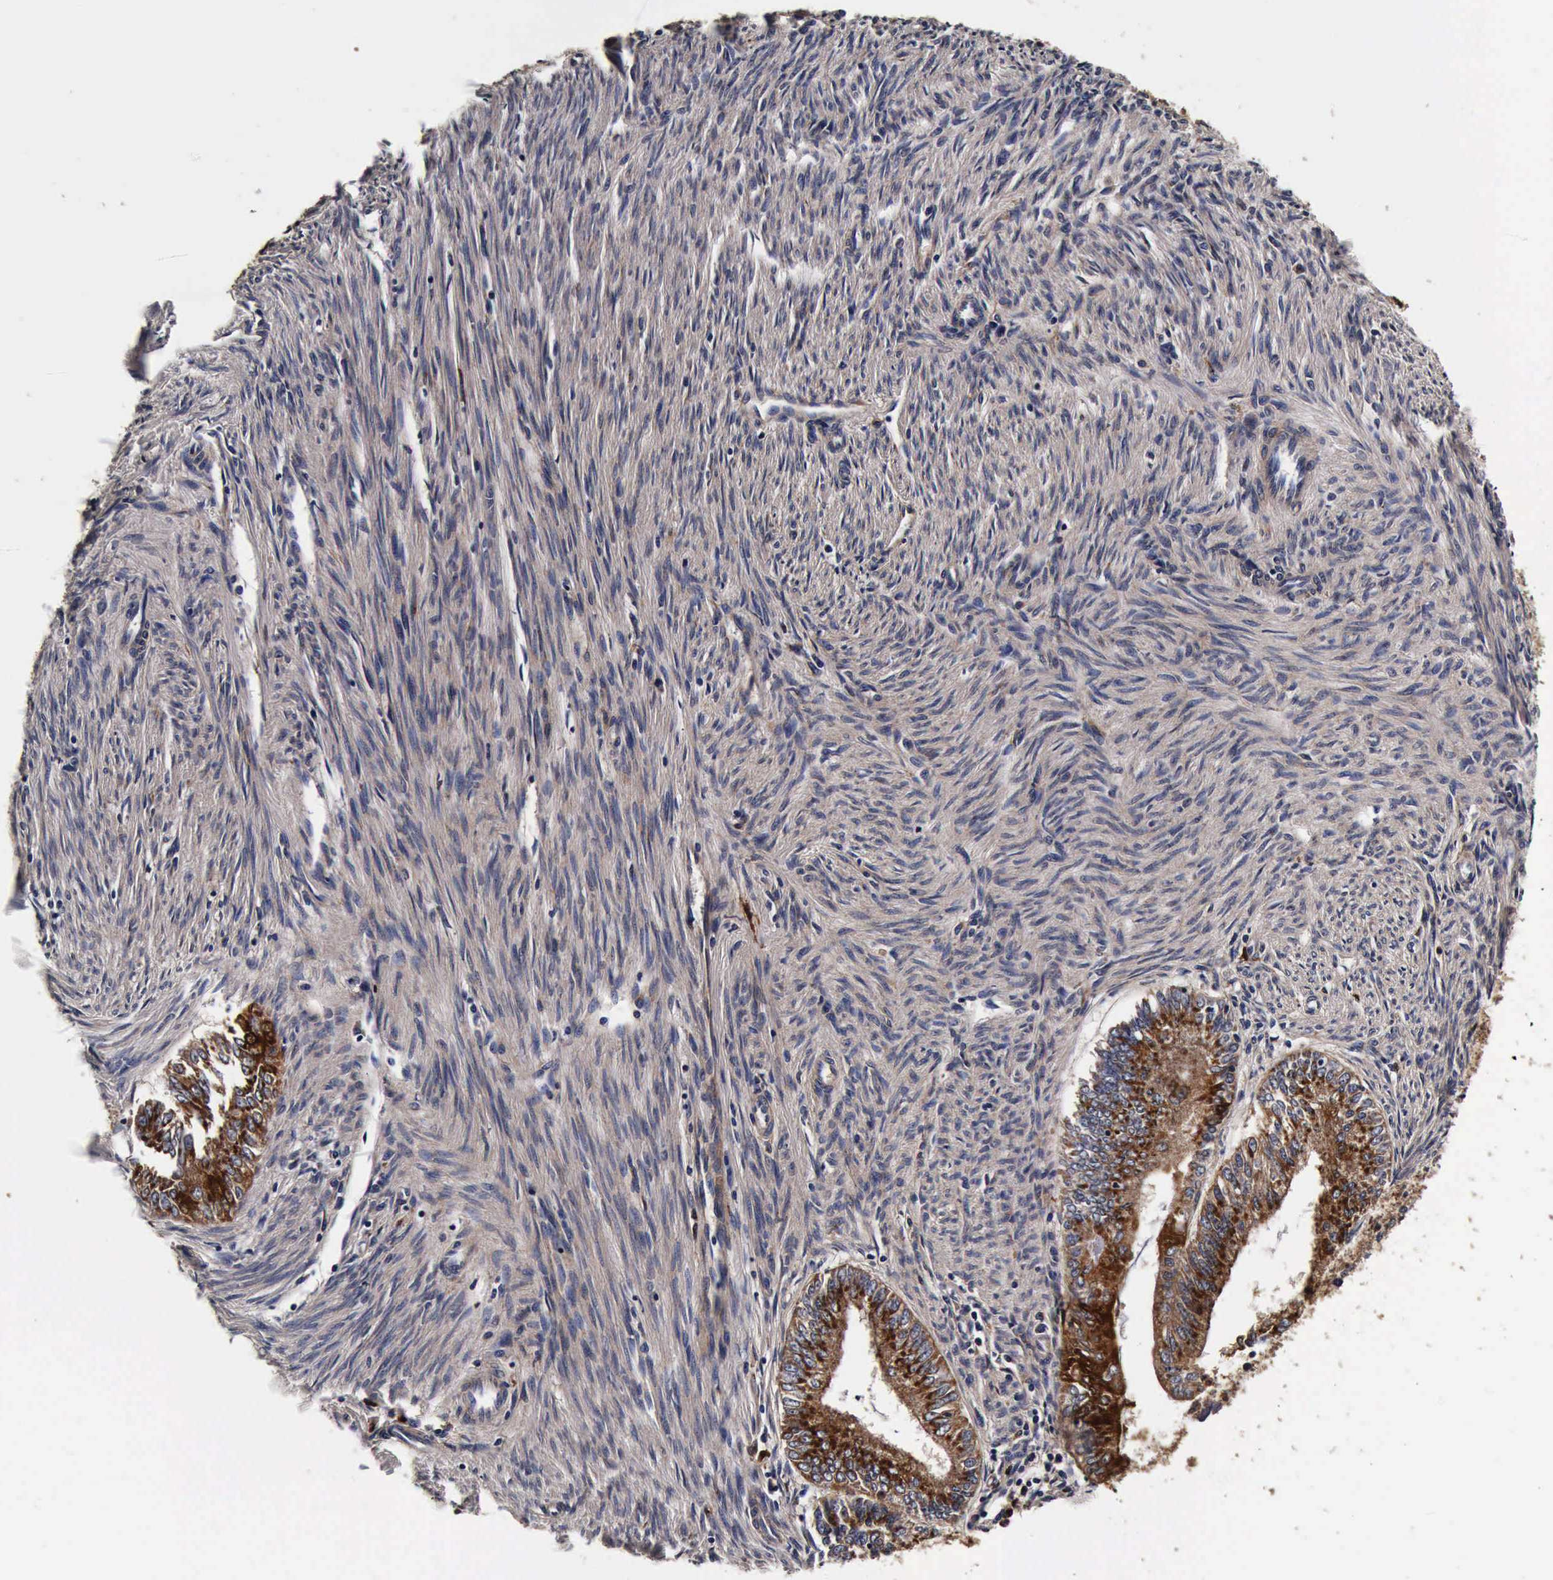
{"staining": {"intensity": "strong", "quantity": ">75%", "location": "cytoplasmic/membranous"}, "tissue": "endometrial cancer", "cell_type": "Tumor cells", "image_type": "cancer", "snomed": [{"axis": "morphology", "description": "Adenocarcinoma, NOS"}, {"axis": "topography", "description": "Endometrium"}], "caption": "Immunohistochemical staining of human endometrial cancer (adenocarcinoma) exhibits high levels of strong cytoplasmic/membranous protein expression in approximately >75% of tumor cells.", "gene": "CST3", "patient": {"sex": "female", "age": 66}}